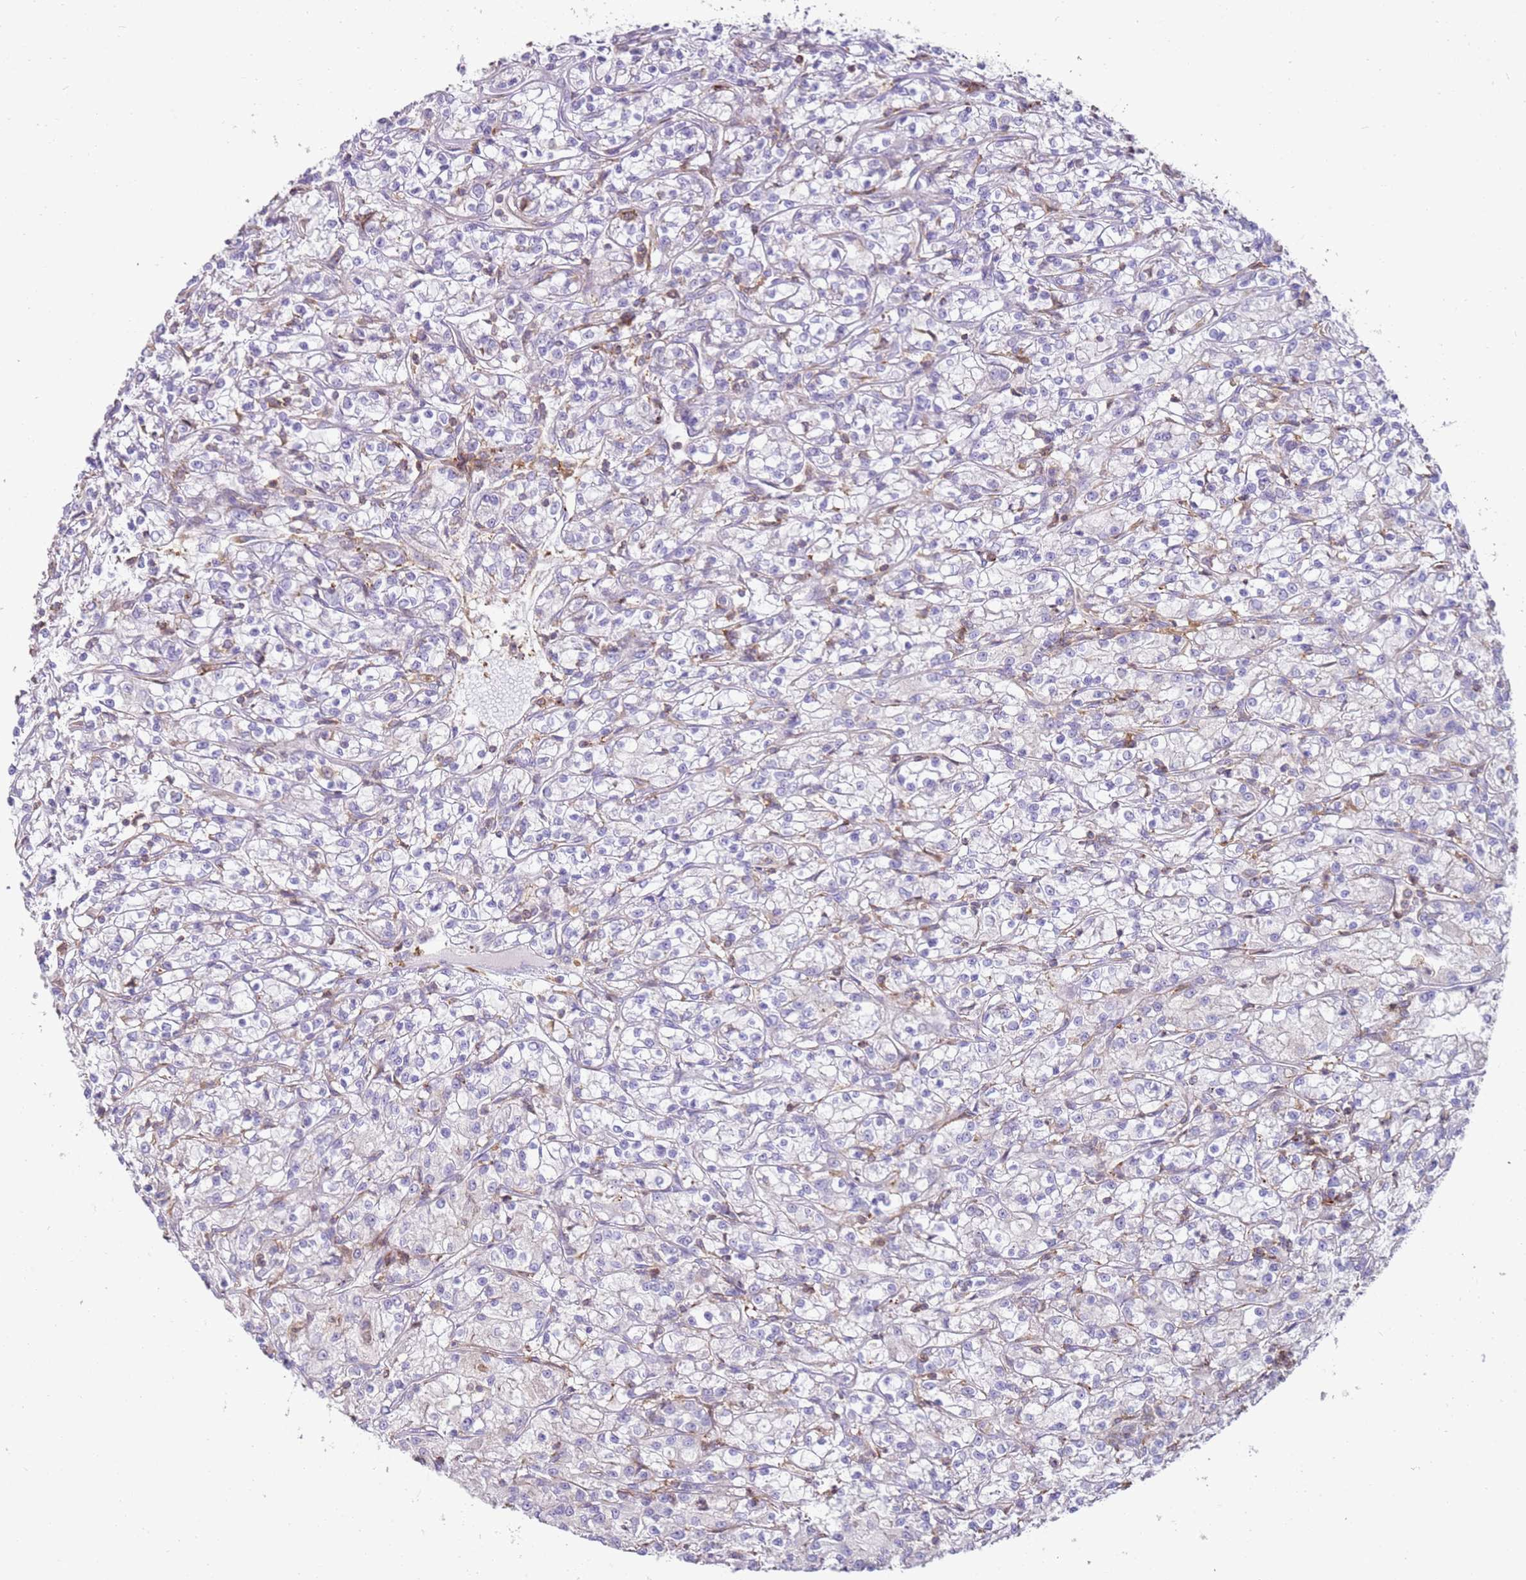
{"staining": {"intensity": "negative", "quantity": "none", "location": "none"}, "tissue": "renal cancer", "cell_type": "Tumor cells", "image_type": "cancer", "snomed": [{"axis": "morphology", "description": "Adenocarcinoma, NOS"}, {"axis": "topography", "description": "Kidney"}], "caption": "Photomicrograph shows no significant protein staining in tumor cells of adenocarcinoma (renal).", "gene": "FPR1", "patient": {"sex": "female", "age": 59}}